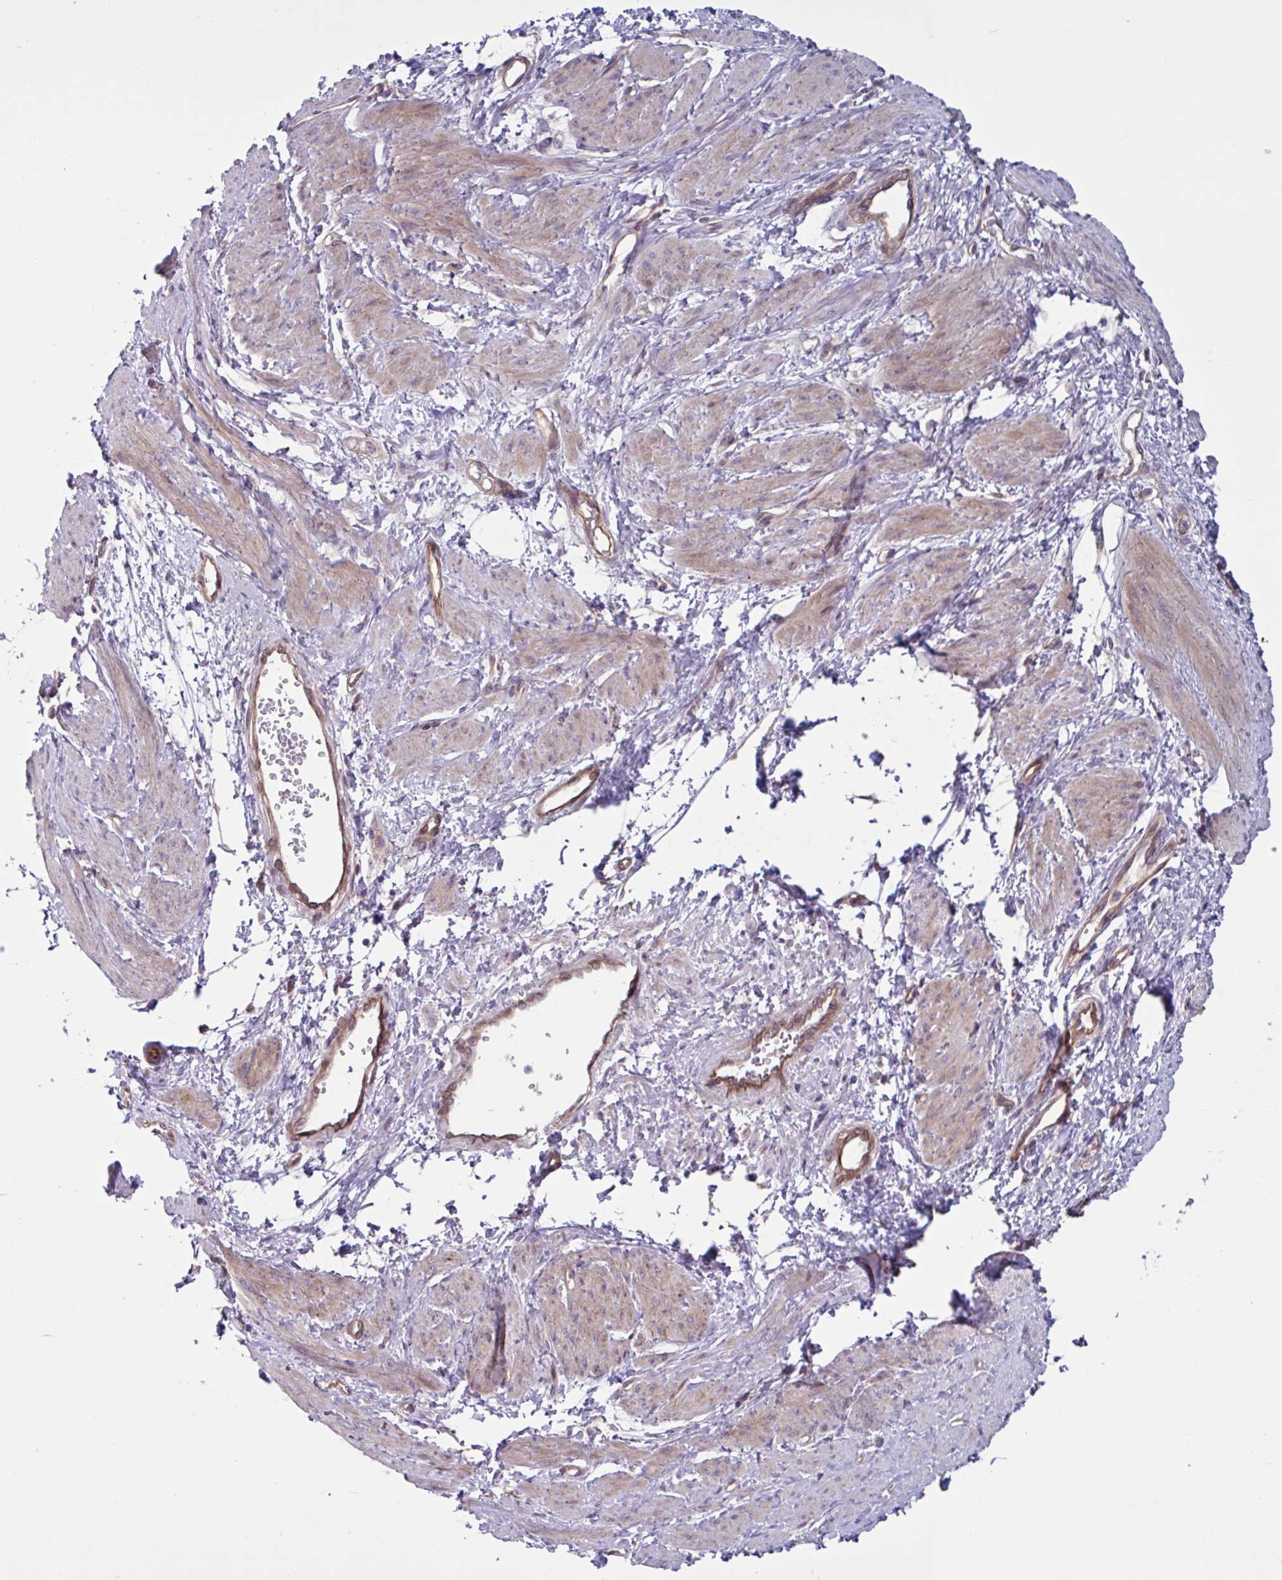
{"staining": {"intensity": "weak", "quantity": "25%-75%", "location": "cytoplasmic/membranous"}, "tissue": "smooth muscle", "cell_type": "Smooth muscle cells", "image_type": "normal", "snomed": [{"axis": "morphology", "description": "Normal tissue, NOS"}, {"axis": "topography", "description": "Smooth muscle"}, {"axis": "topography", "description": "Uterus"}], "caption": "Smooth muscle stained with immunohistochemistry demonstrates weak cytoplasmic/membranous expression in about 25%-75% of smooth muscle cells. The protein of interest is stained brown, and the nuclei are stained in blue (DAB (3,3'-diaminobenzidine) IHC with brightfield microscopy, high magnification).", "gene": "GLTP", "patient": {"sex": "female", "age": 39}}